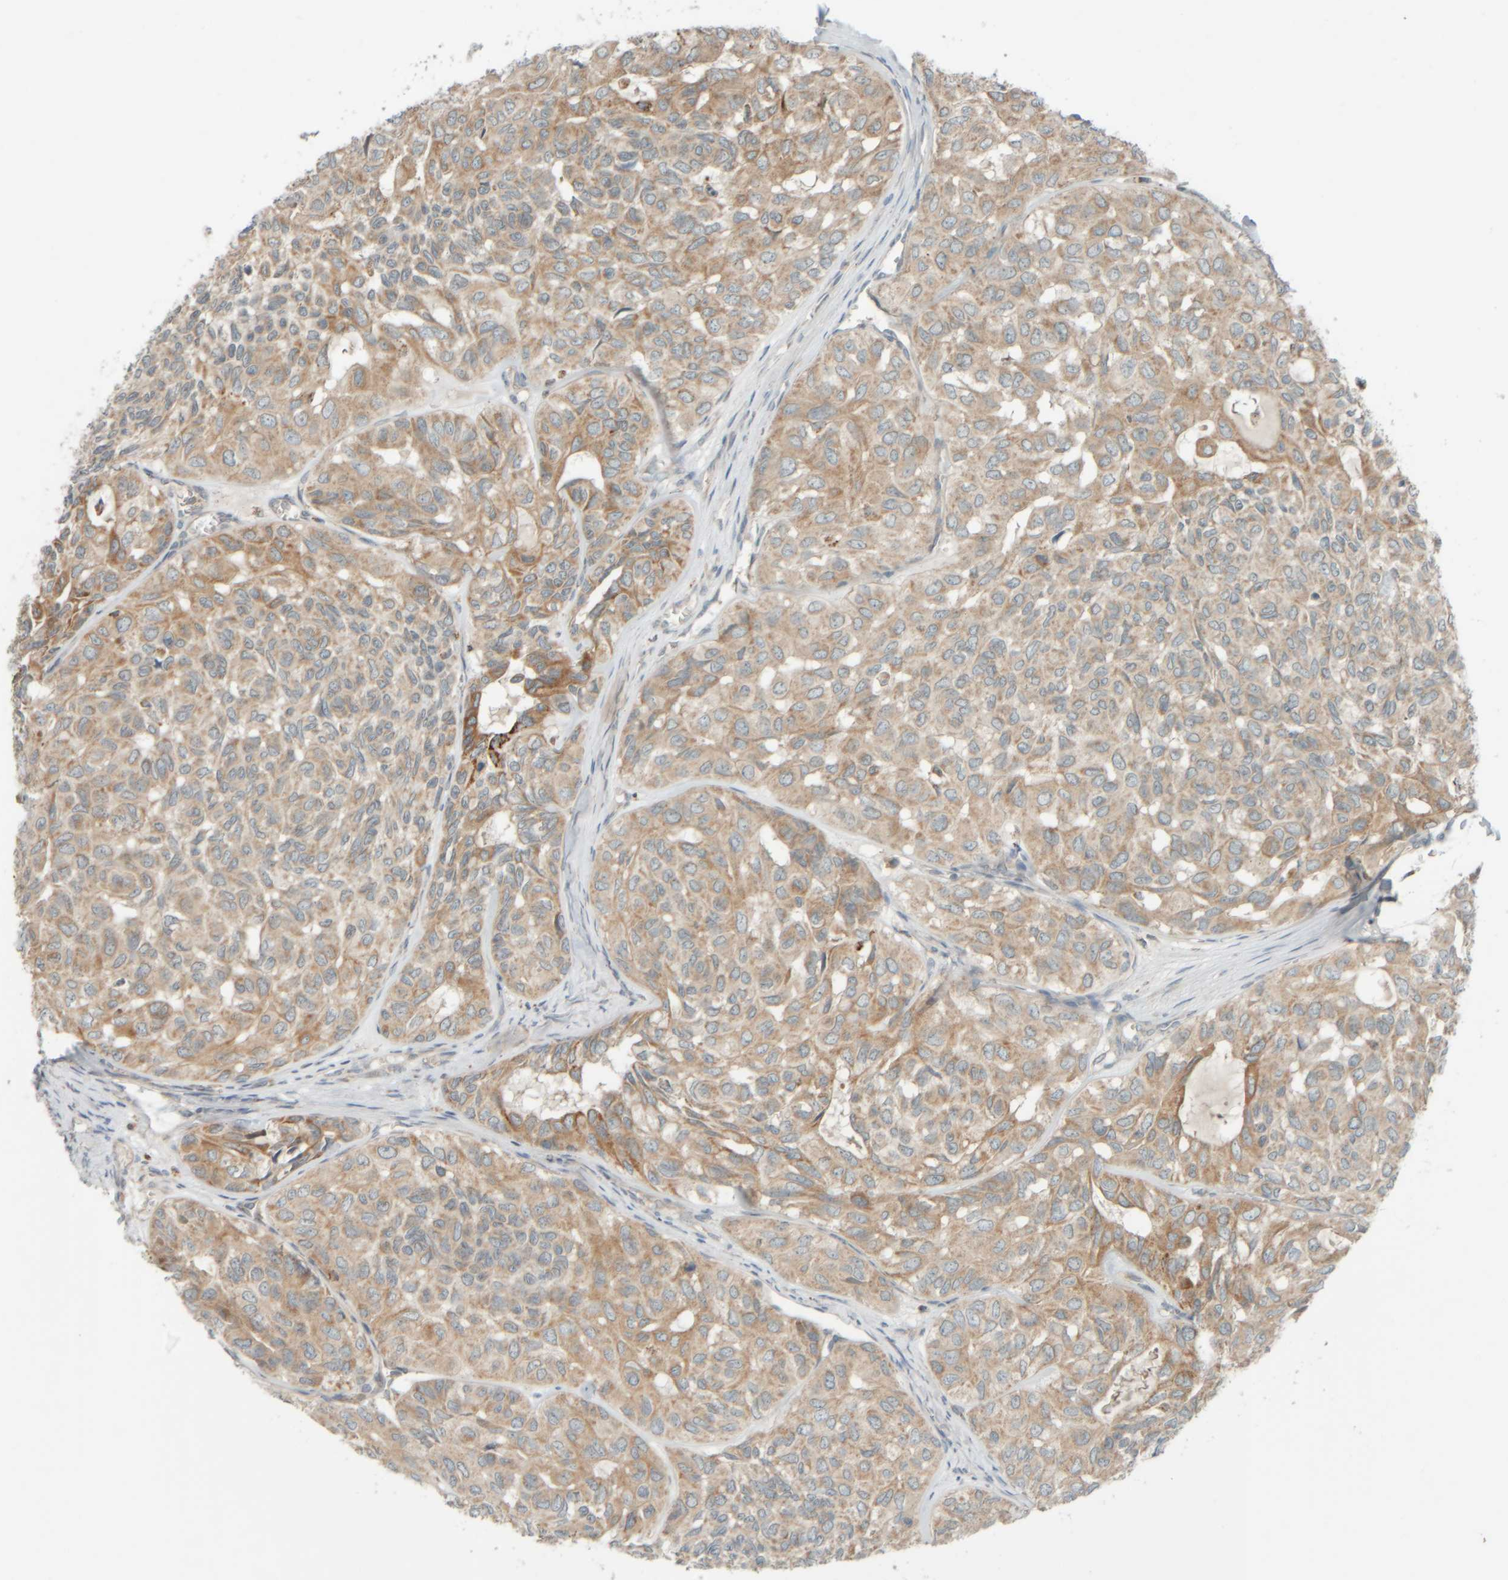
{"staining": {"intensity": "weak", "quantity": ">75%", "location": "cytoplasmic/membranous"}, "tissue": "head and neck cancer", "cell_type": "Tumor cells", "image_type": "cancer", "snomed": [{"axis": "morphology", "description": "Adenocarcinoma, NOS"}, {"axis": "topography", "description": "Salivary gland, NOS"}, {"axis": "topography", "description": "Head-Neck"}], "caption": "Protein expression analysis of human head and neck cancer reveals weak cytoplasmic/membranous staining in approximately >75% of tumor cells.", "gene": "SPAG5", "patient": {"sex": "female", "age": 76}}